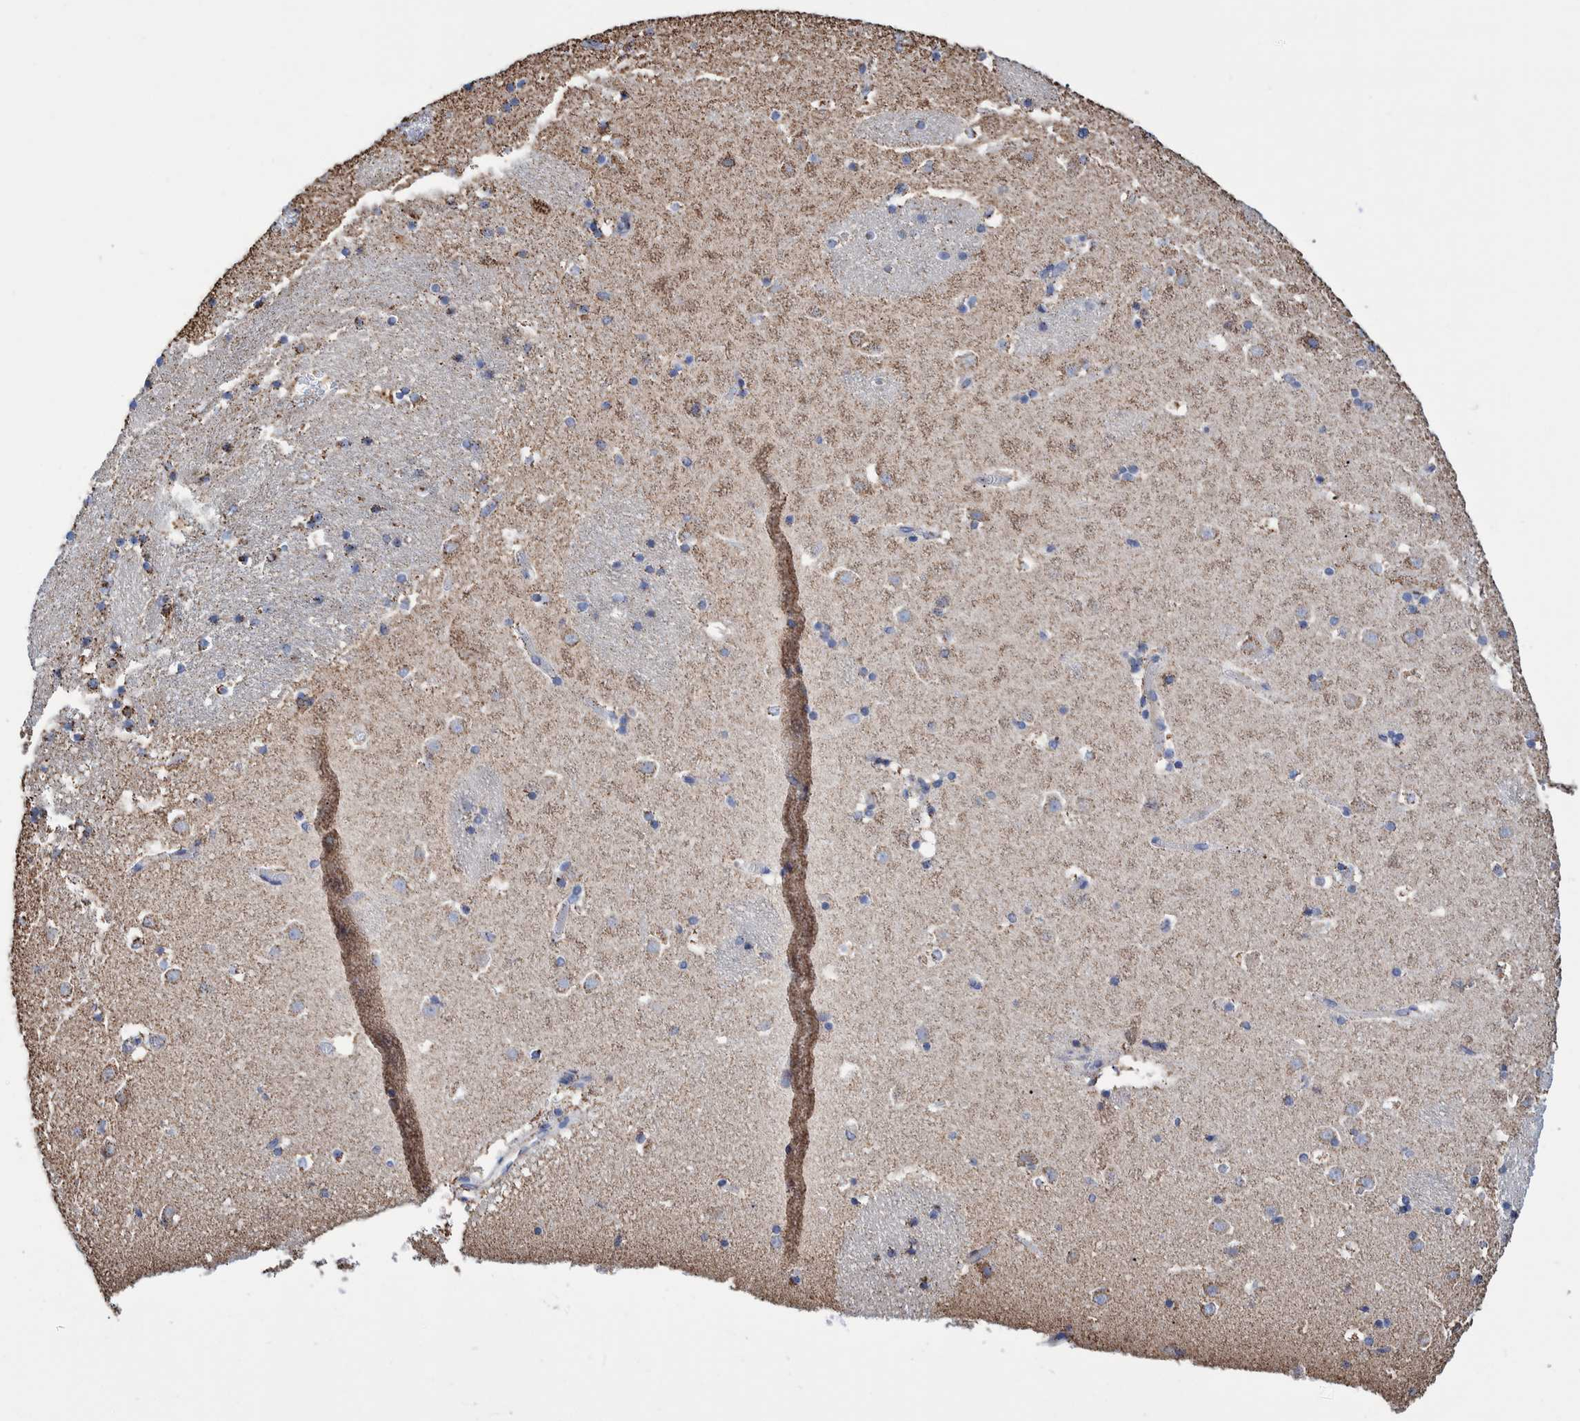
{"staining": {"intensity": "moderate", "quantity": ">75%", "location": "cytoplasmic/membranous"}, "tissue": "caudate", "cell_type": "Glial cells", "image_type": "normal", "snomed": [{"axis": "morphology", "description": "Normal tissue, NOS"}, {"axis": "topography", "description": "Lateral ventricle wall"}], "caption": "Glial cells display moderate cytoplasmic/membranous positivity in approximately >75% of cells in unremarkable caudate. (Stains: DAB in brown, nuclei in blue, Microscopy: brightfield microscopy at high magnification).", "gene": "VPS26C", "patient": {"sex": "male", "age": 45}}